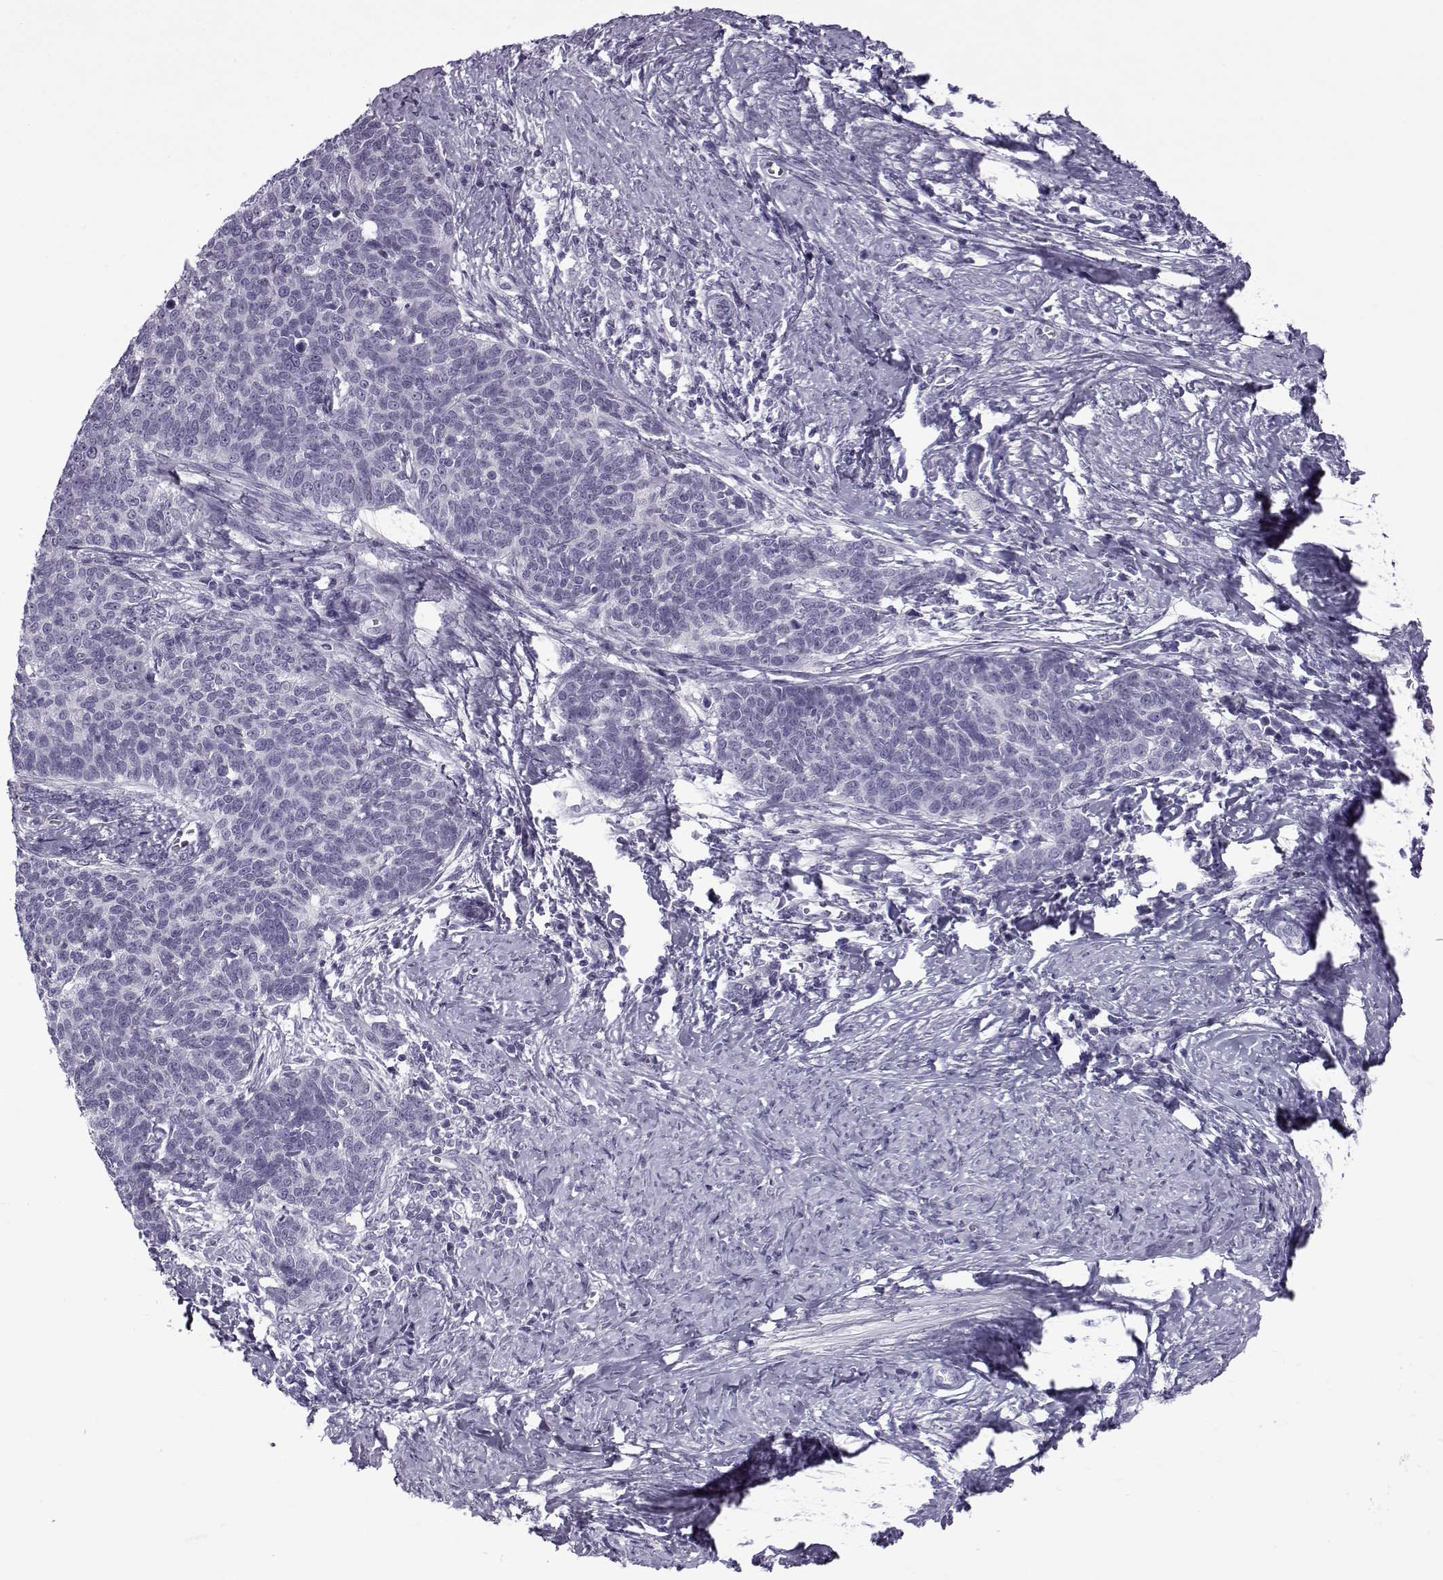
{"staining": {"intensity": "negative", "quantity": "none", "location": "none"}, "tissue": "cervical cancer", "cell_type": "Tumor cells", "image_type": "cancer", "snomed": [{"axis": "morphology", "description": "Squamous cell carcinoma, NOS"}, {"axis": "topography", "description": "Cervix"}], "caption": "Photomicrograph shows no significant protein positivity in tumor cells of cervical cancer.", "gene": "OIP5", "patient": {"sex": "female", "age": 39}}